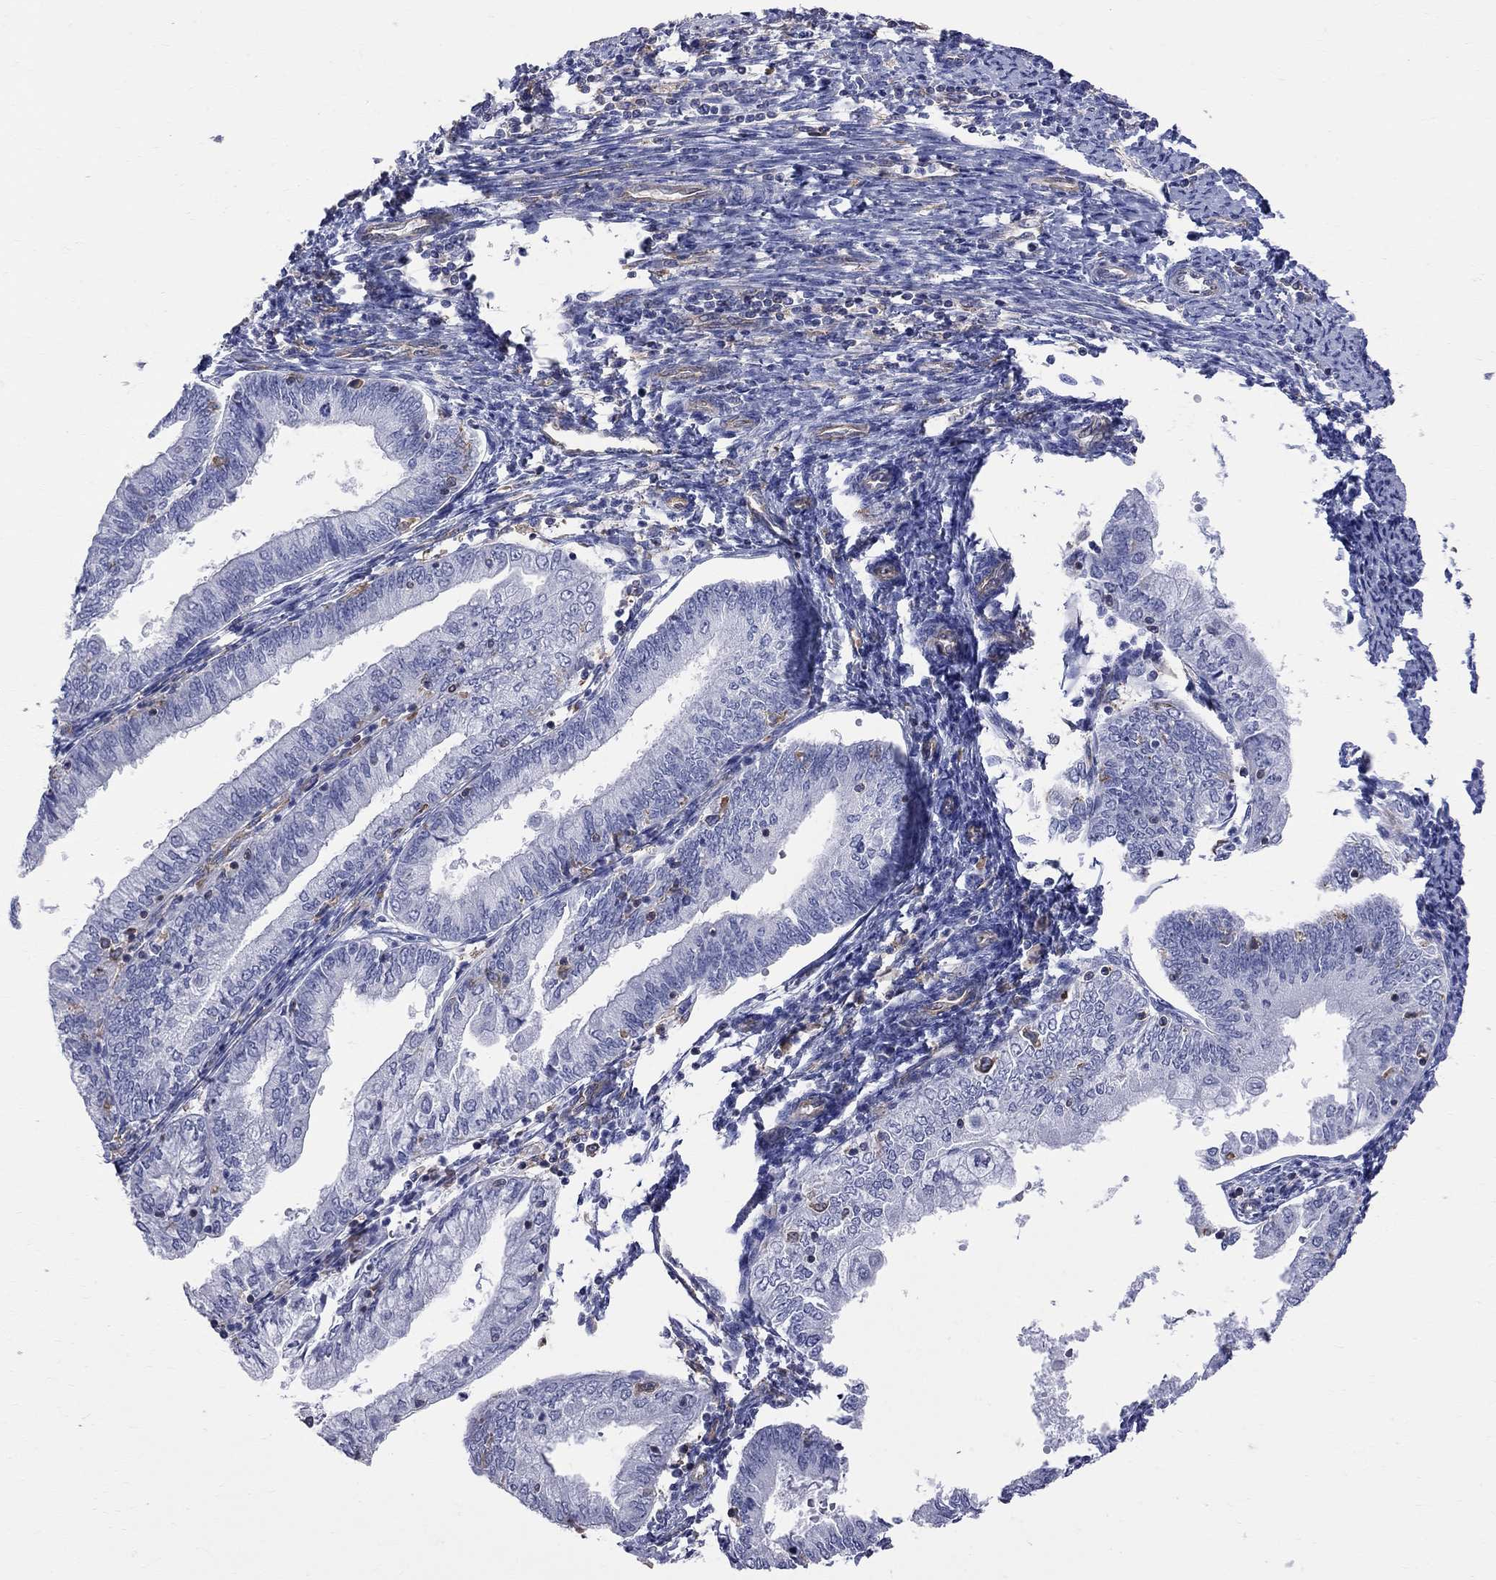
{"staining": {"intensity": "negative", "quantity": "none", "location": "none"}, "tissue": "endometrial cancer", "cell_type": "Tumor cells", "image_type": "cancer", "snomed": [{"axis": "morphology", "description": "Adenocarcinoma, NOS"}, {"axis": "topography", "description": "Endometrium"}], "caption": "A histopathology image of endometrial cancer (adenocarcinoma) stained for a protein displays no brown staining in tumor cells.", "gene": "ABI3", "patient": {"sex": "female", "age": 55}}